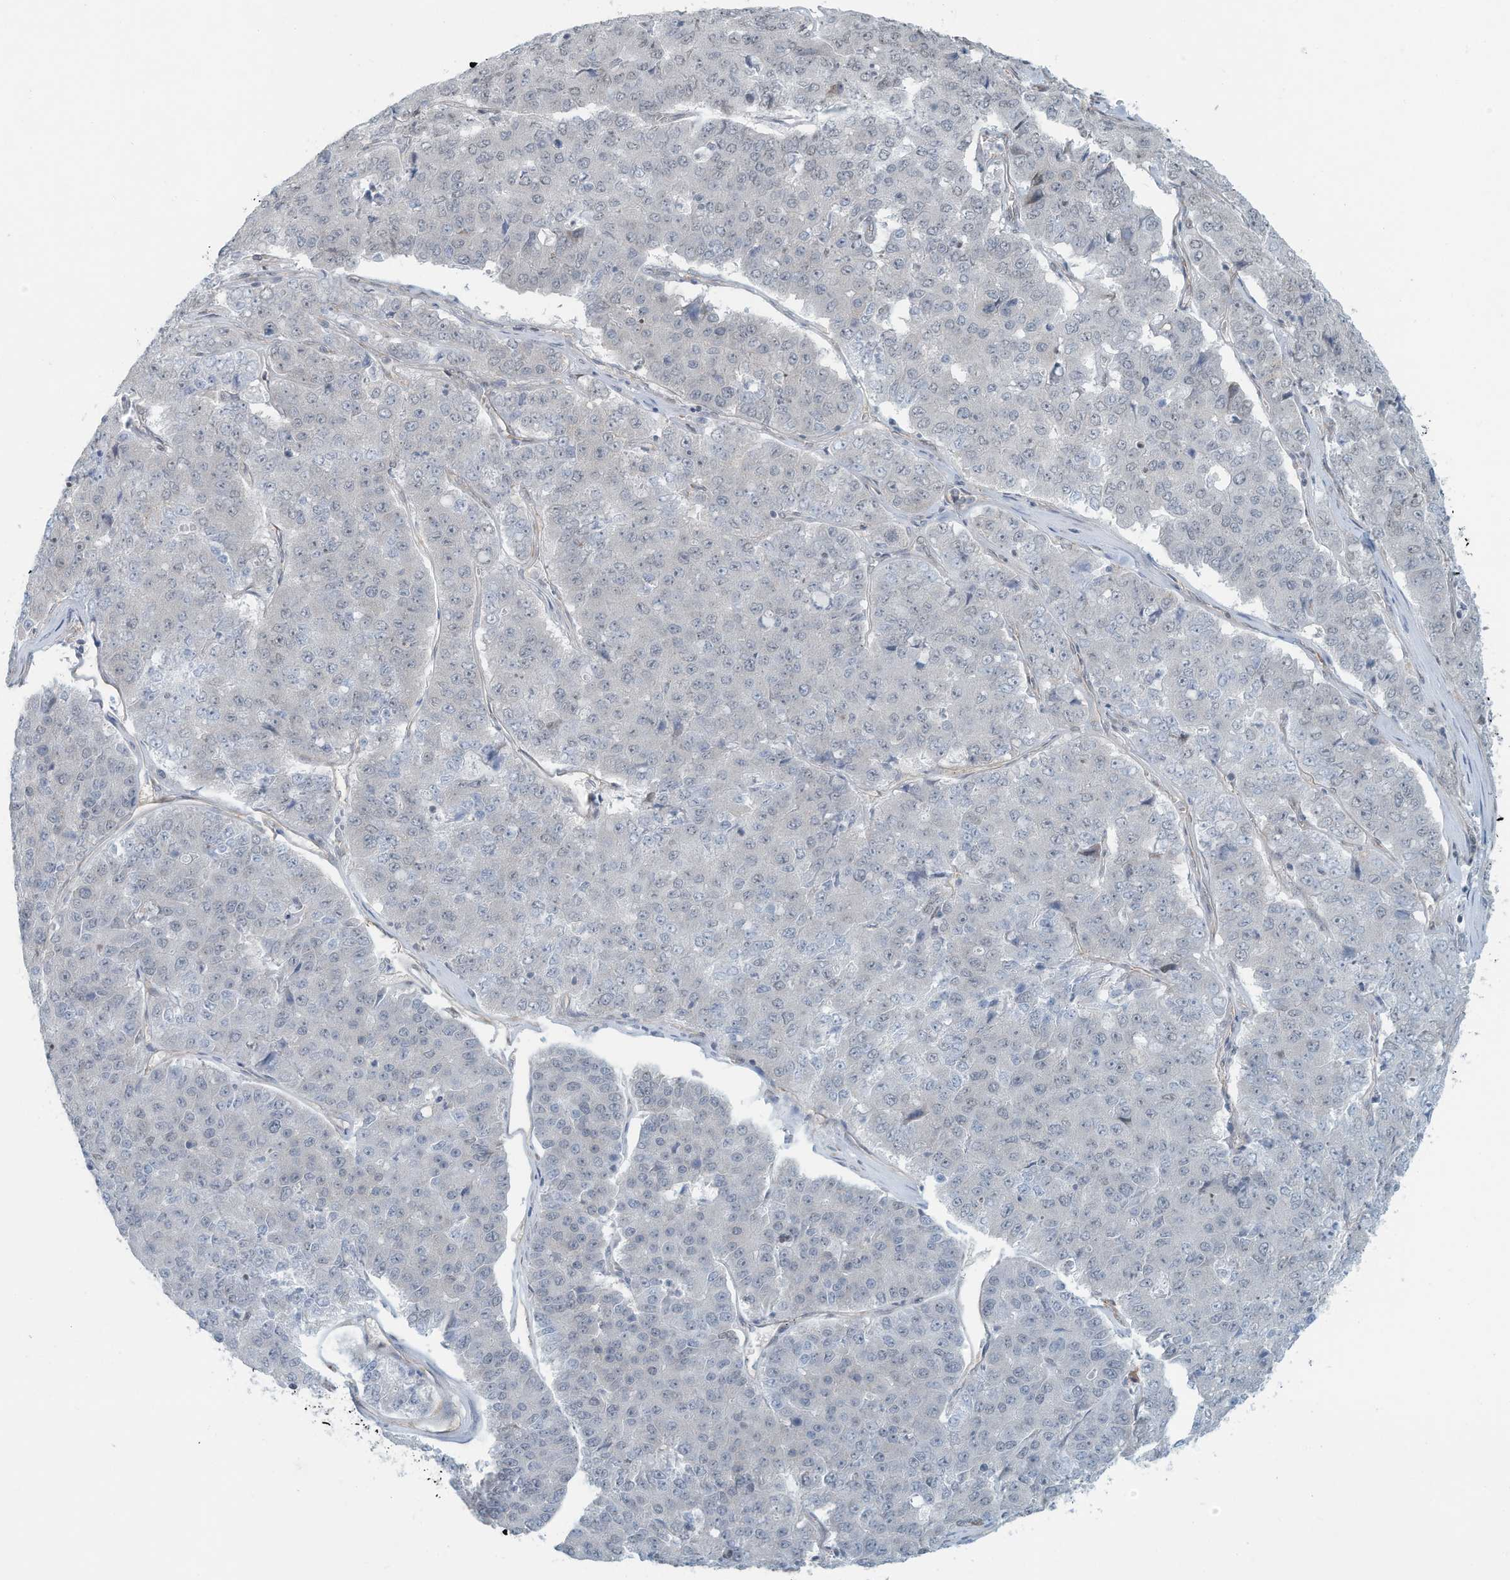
{"staining": {"intensity": "negative", "quantity": "none", "location": "none"}, "tissue": "pancreatic cancer", "cell_type": "Tumor cells", "image_type": "cancer", "snomed": [{"axis": "morphology", "description": "Adenocarcinoma, NOS"}, {"axis": "topography", "description": "Pancreas"}], "caption": "Pancreatic adenocarcinoma was stained to show a protein in brown. There is no significant positivity in tumor cells.", "gene": "SARNP", "patient": {"sex": "male", "age": 50}}